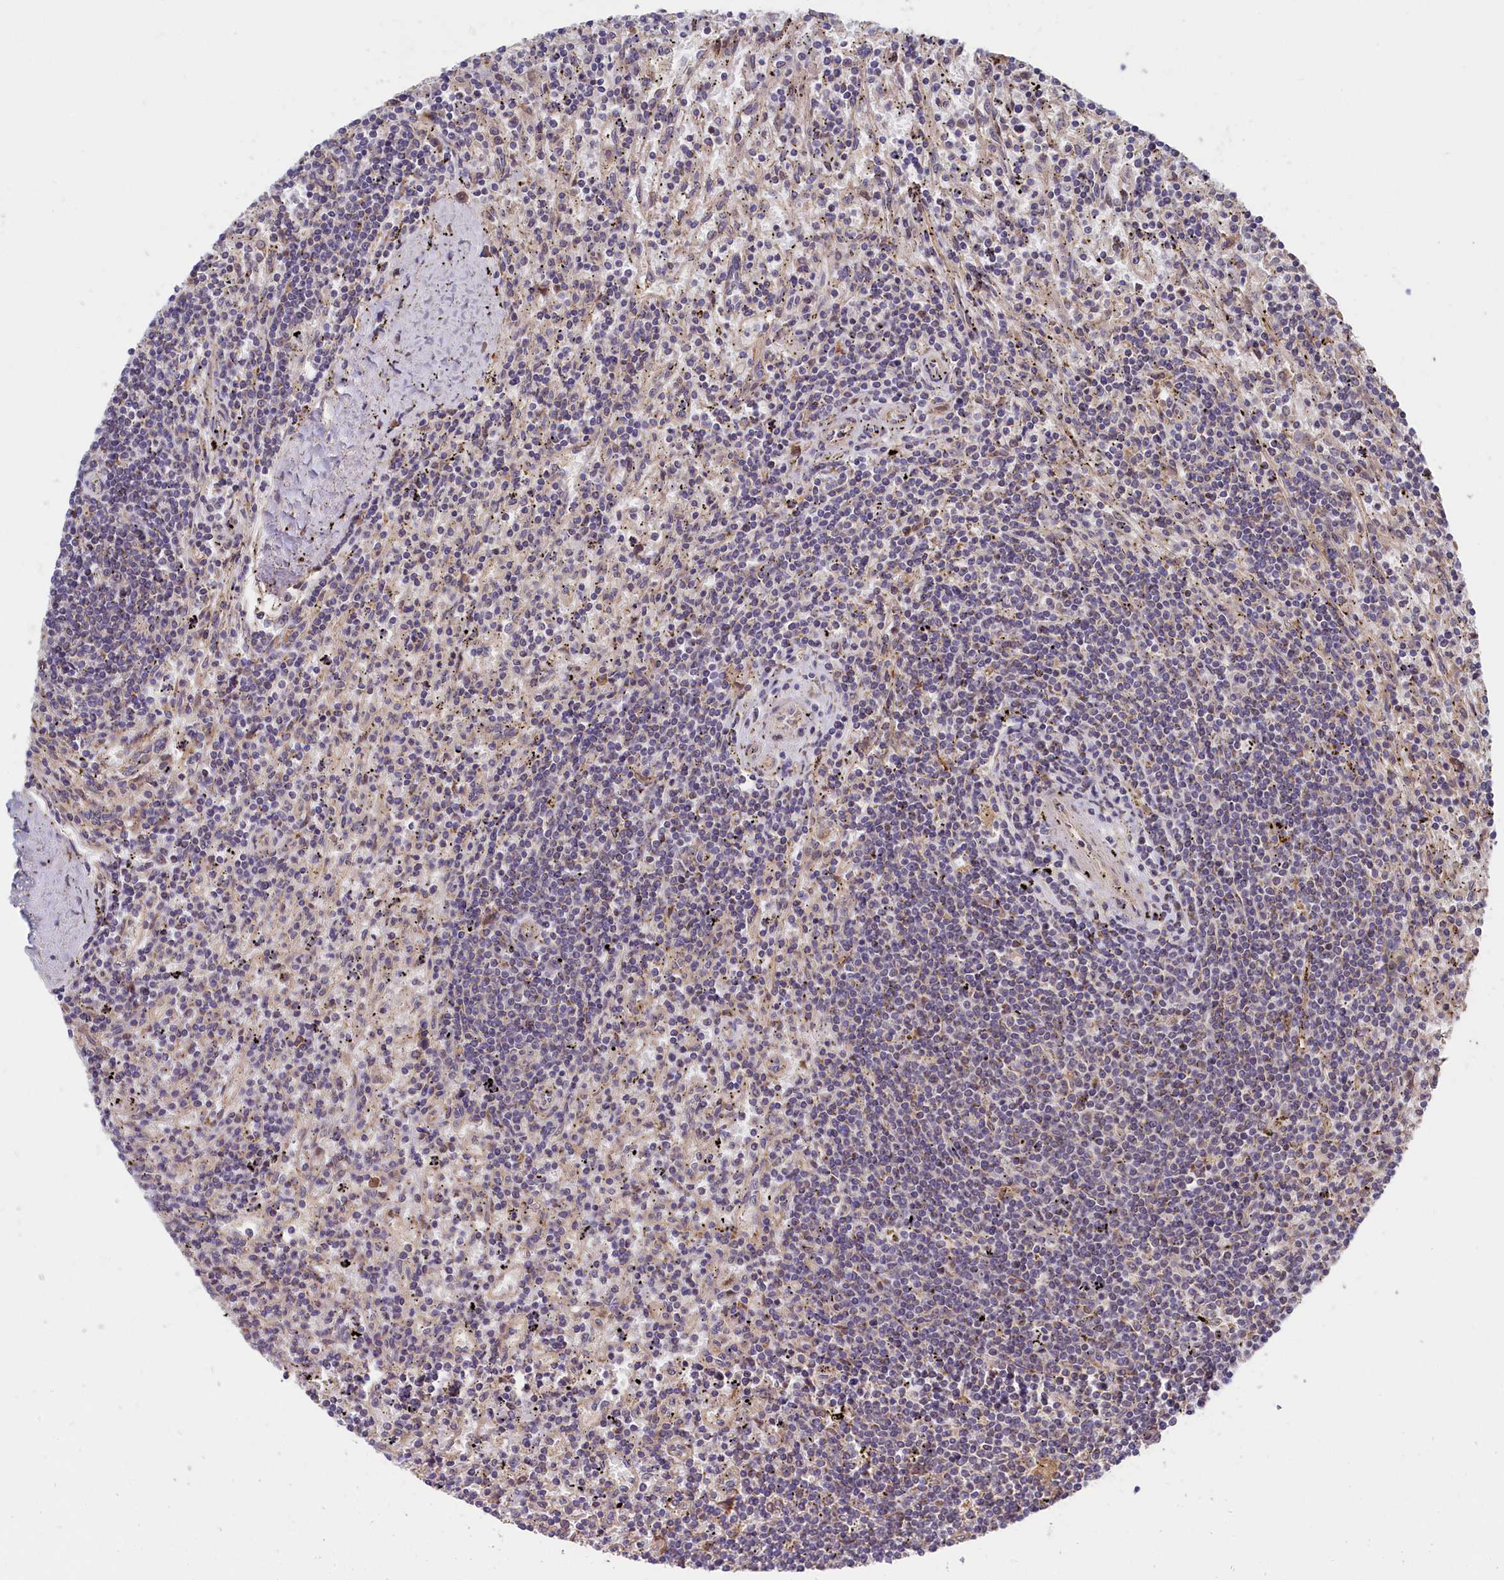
{"staining": {"intensity": "negative", "quantity": "none", "location": "none"}, "tissue": "lymphoma", "cell_type": "Tumor cells", "image_type": "cancer", "snomed": [{"axis": "morphology", "description": "Malignant lymphoma, non-Hodgkin's type, Low grade"}, {"axis": "topography", "description": "Spleen"}], "caption": "High magnification brightfield microscopy of malignant lymphoma, non-Hodgkin's type (low-grade) stained with DAB (3,3'-diaminobenzidine) (brown) and counterstained with hematoxylin (blue): tumor cells show no significant expression.", "gene": "CEP44", "patient": {"sex": "male", "age": 76}}